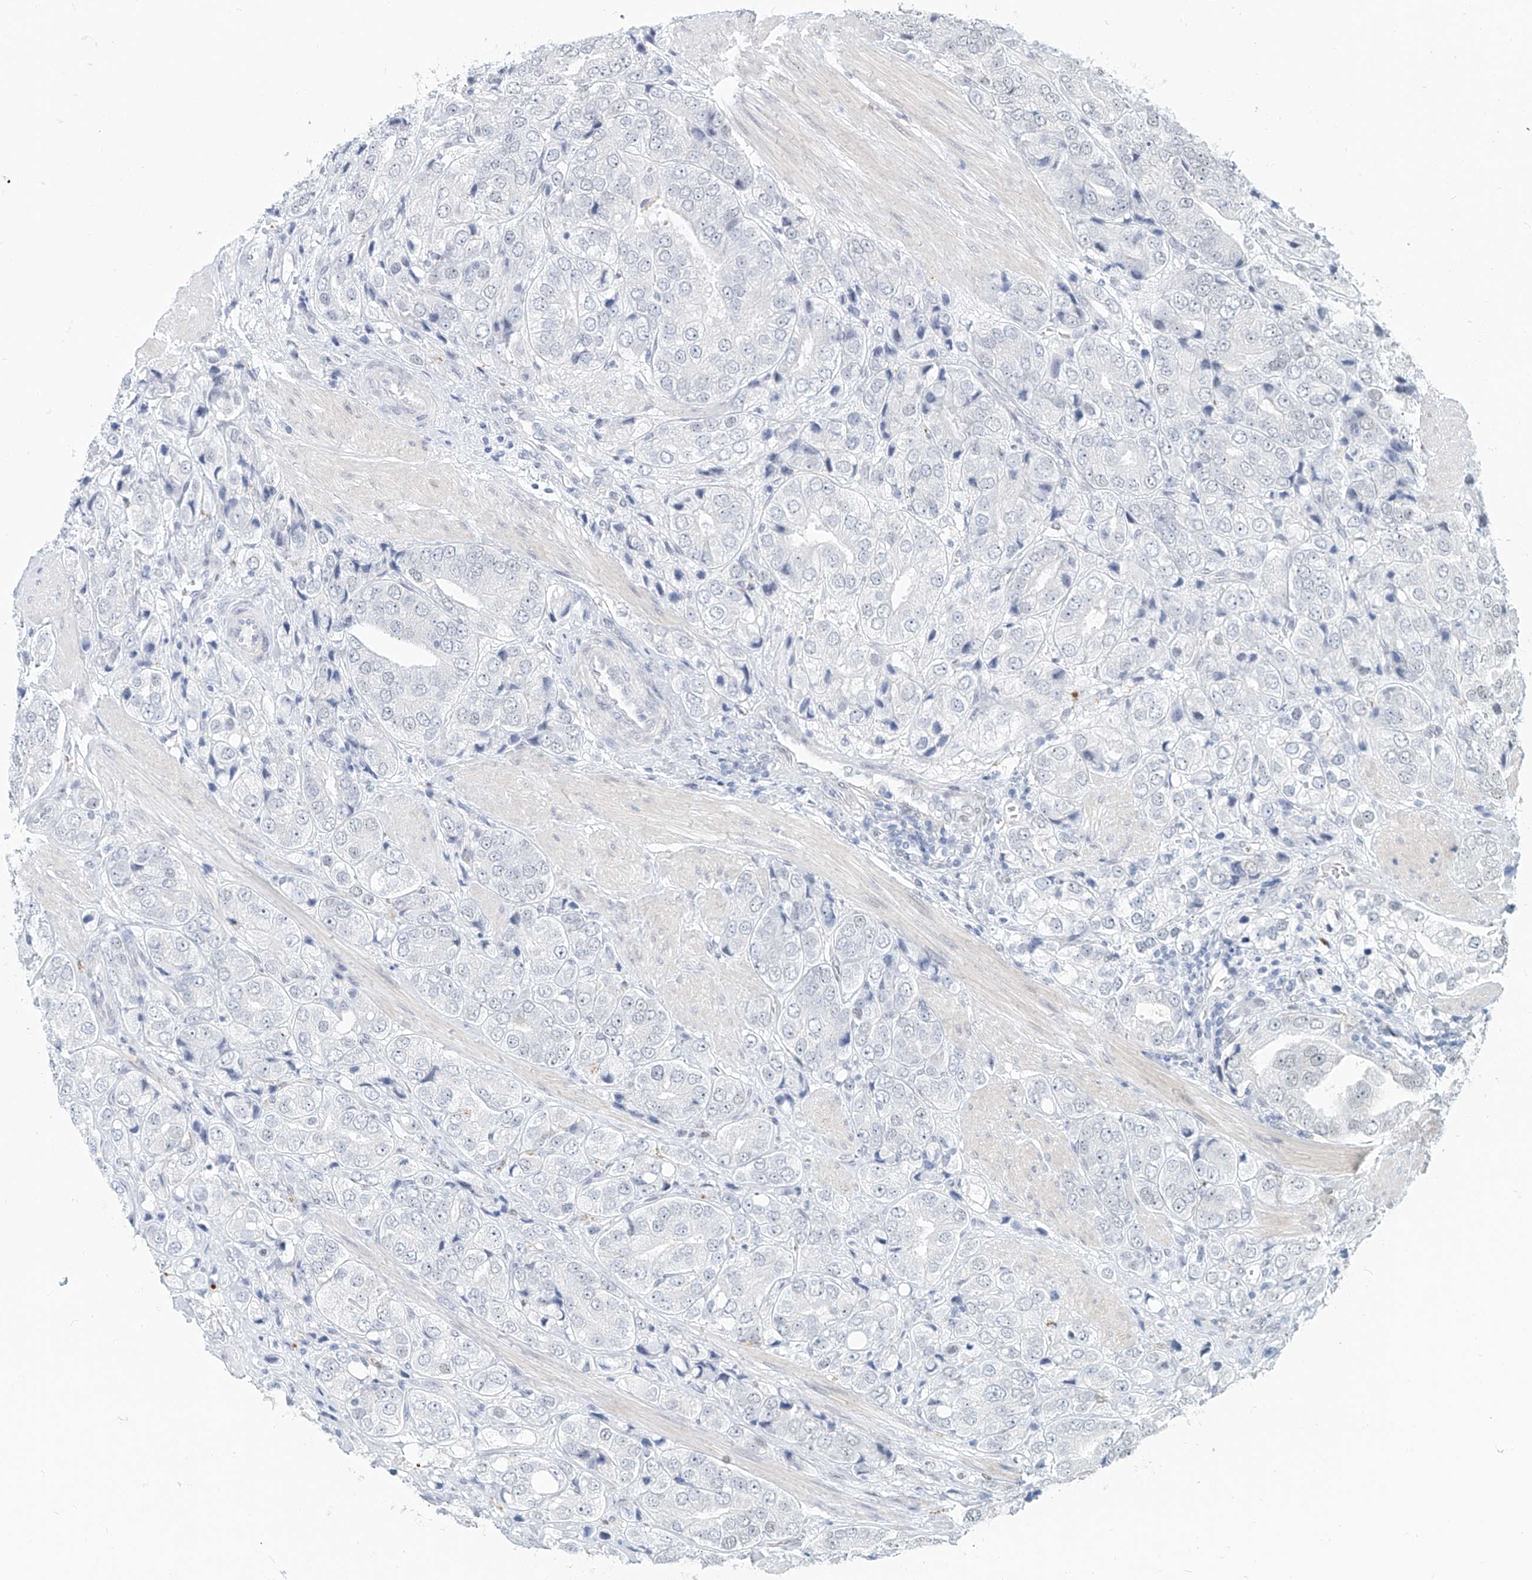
{"staining": {"intensity": "negative", "quantity": "none", "location": "none"}, "tissue": "prostate cancer", "cell_type": "Tumor cells", "image_type": "cancer", "snomed": [{"axis": "morphology", "description": "Adenocarcinoma, High grade"}, {"axis": "topography", "description": "Prostate"}], "caption": "An immunohistochemistry histopathology image of prostate cancer (adenocarcinoma (high-grade)) is shown. There is no staining in tumor cells of prostate cancer (adenocarcinoma (high-grade)). The staining is performed using DAB (3,3'-diaminobenzidine) brown chromogen with nuclei counter-stained in using hematoxylin.", "gene": "SASH1", "patient": {"sex": "male", "age": 50}}